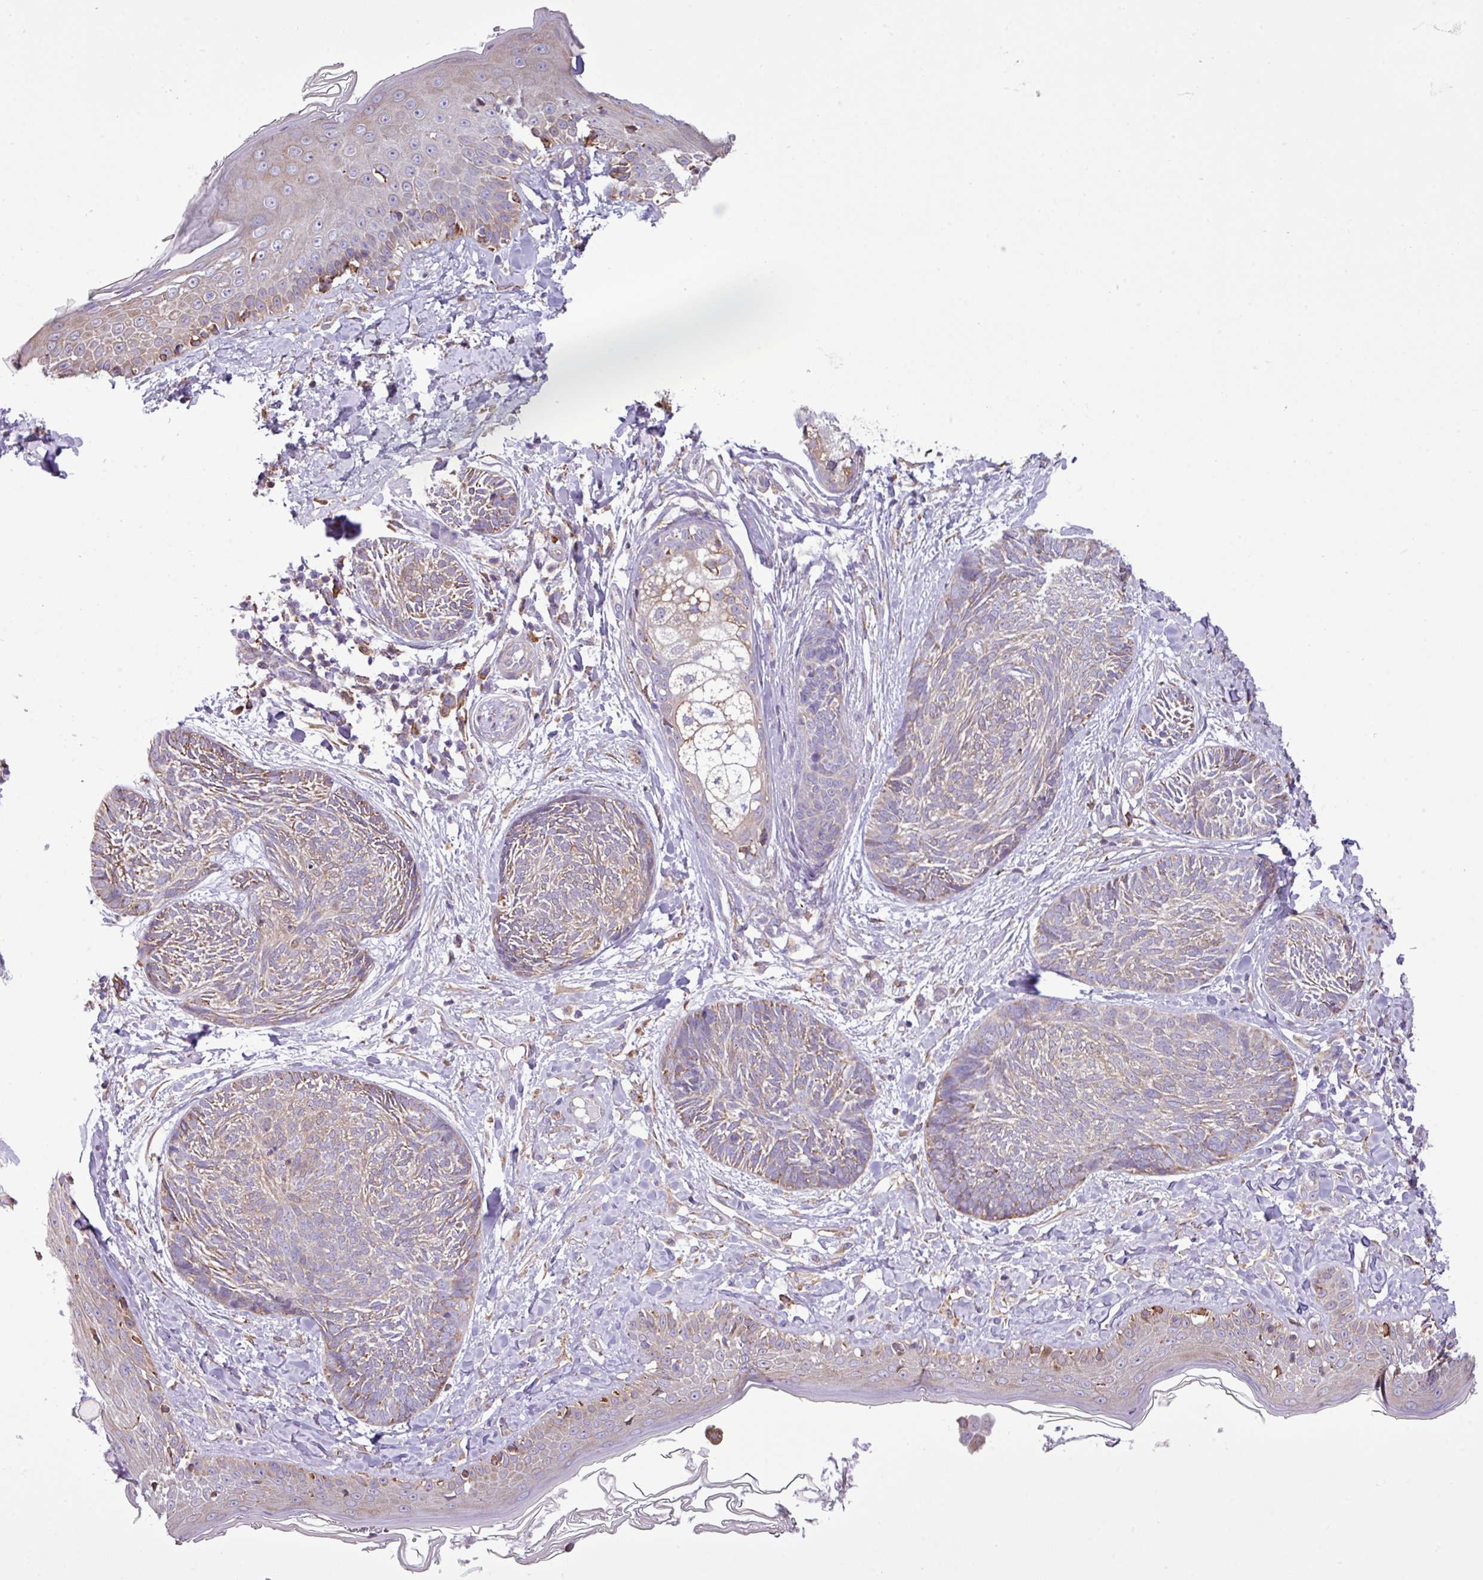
{"staining": {"intensity": "weak", "quantity": "25%-75%", "location": "cytoplasmic/membranous"}, "tissue": "skin cancer", "cell_type": "Tumor cells", "image_type": "cancer", "snomed": [{"axis": "morphology", "description": "Basal cell carcinoma"}, {"axis": "topography", "description": "Skin"}], "caption": "Skin basal cell carcinoma stained for a protein exhibits weak cytoplasmic/membranous positivity in tumor cells.", "gene": "ZSCAN5A", "patient": {"sex": "male", "age": 73}}